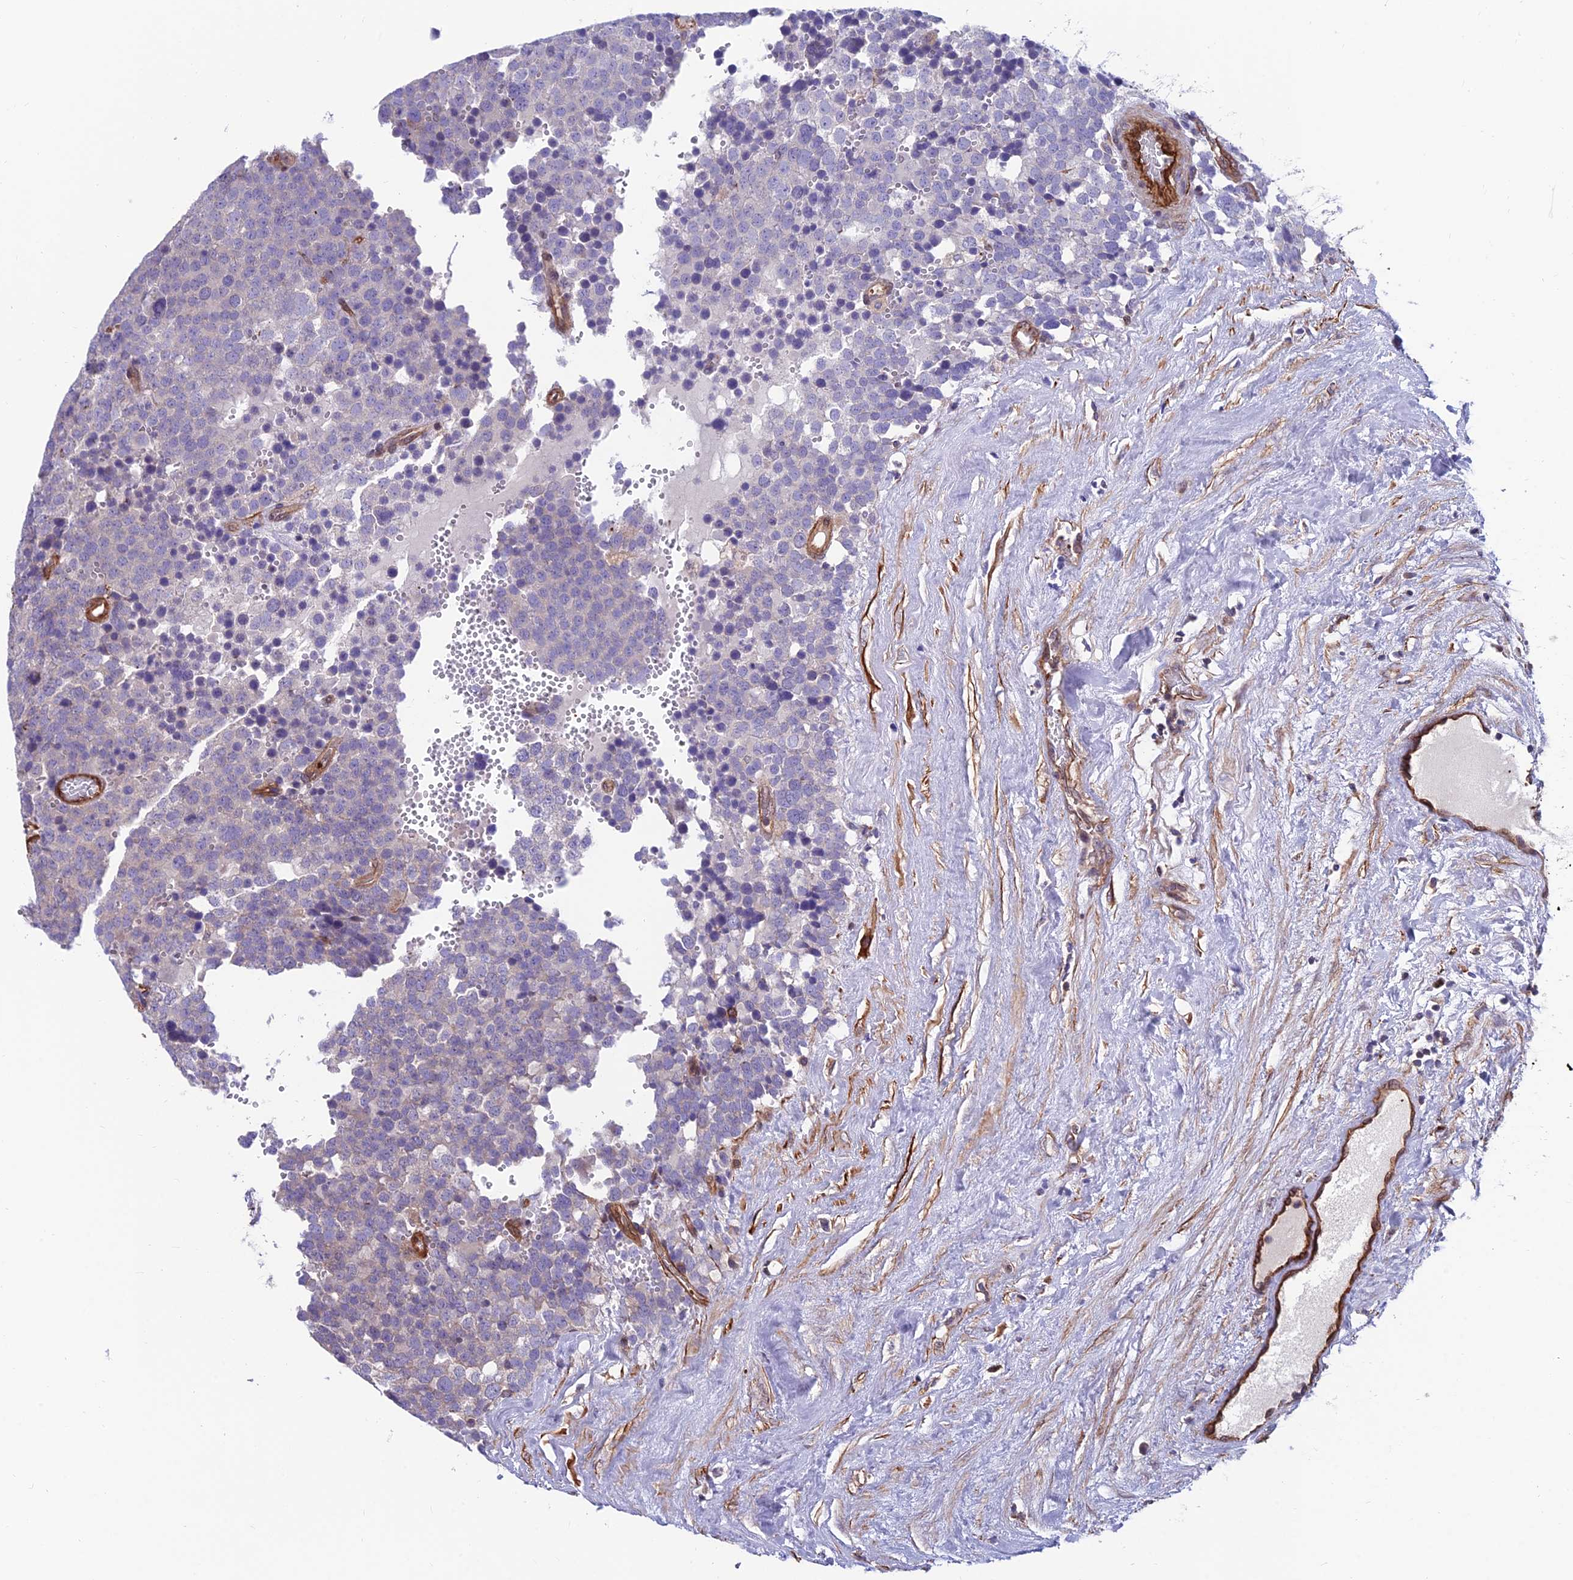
{"staining": {"intensity": "negative", "quantity": "none", "location": "none"}, "tissue": "testis cancer", "cell_type": "Tumor cells", "image_type": "cancer", "snomed": [{"axis": "morphology", "description": "Seminoma, NOS"}, {"axis": "topography", "description": "Testis"}], "caption": "High magnification brightfield microscopy of testis cancer (seminoma) stained with DAB (brown) and counterstained with hematoxylin (blue): tumor cells show no significant expression.", "gene": "RTN4RL1", "patient": {"sex": "male", "age": 71}}